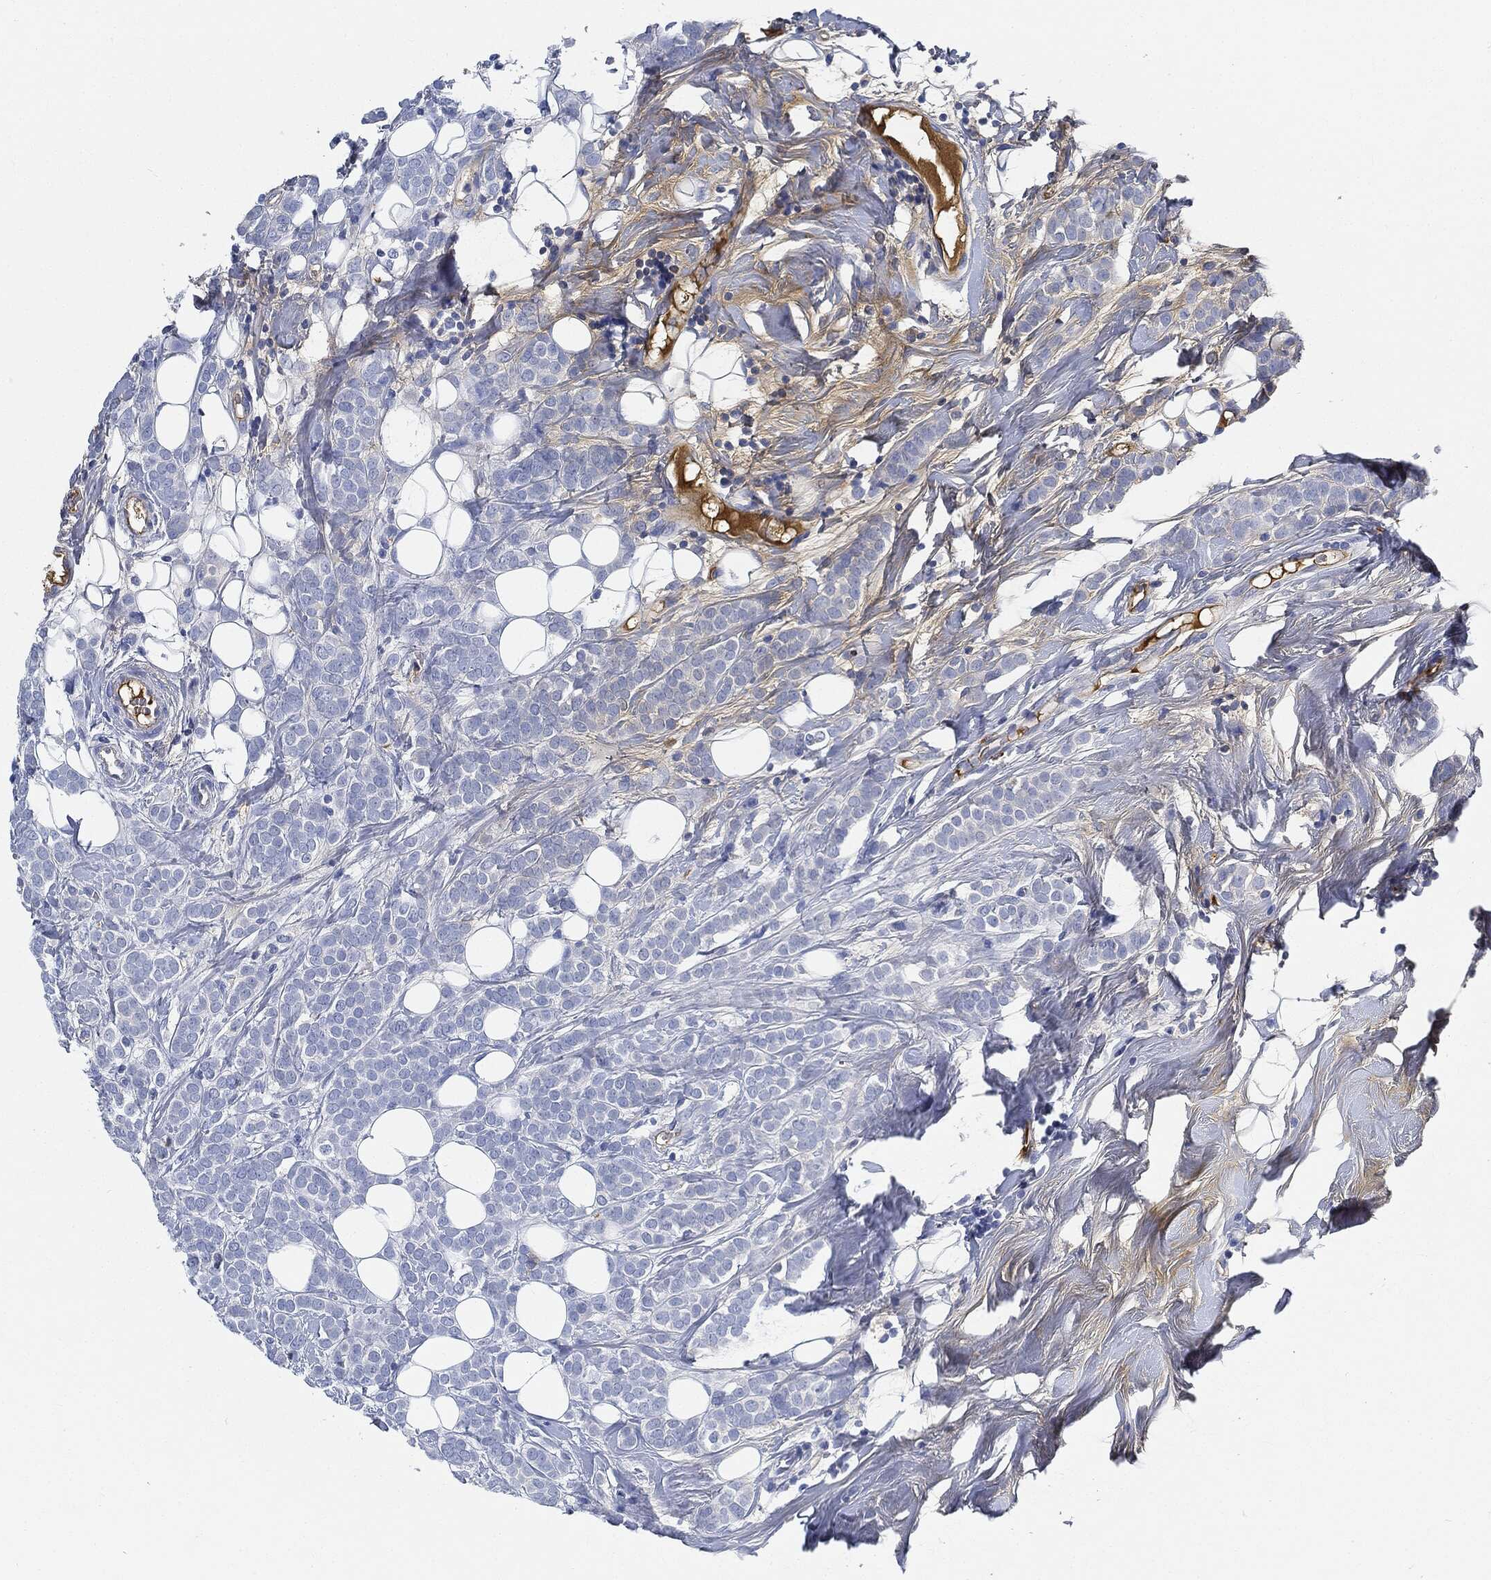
{"staining": {"intensity": "negative", "quantity": "none", "location": "none"}, "tissue": "breast cancer", "cell_type": "Tumor cells", "image_type": "cancer", "snomed": [{"axis": "morphology", "description": "Lobular carcinoma"}, {"axis": "topography", "description": "Breast"}], "caption": "The image demonstrates no significant staining in tumor cells of breast cancer (lobular carcinoma).", "gene": "IGLV6-57", "patient": {"sex": "female", "age": 49}}